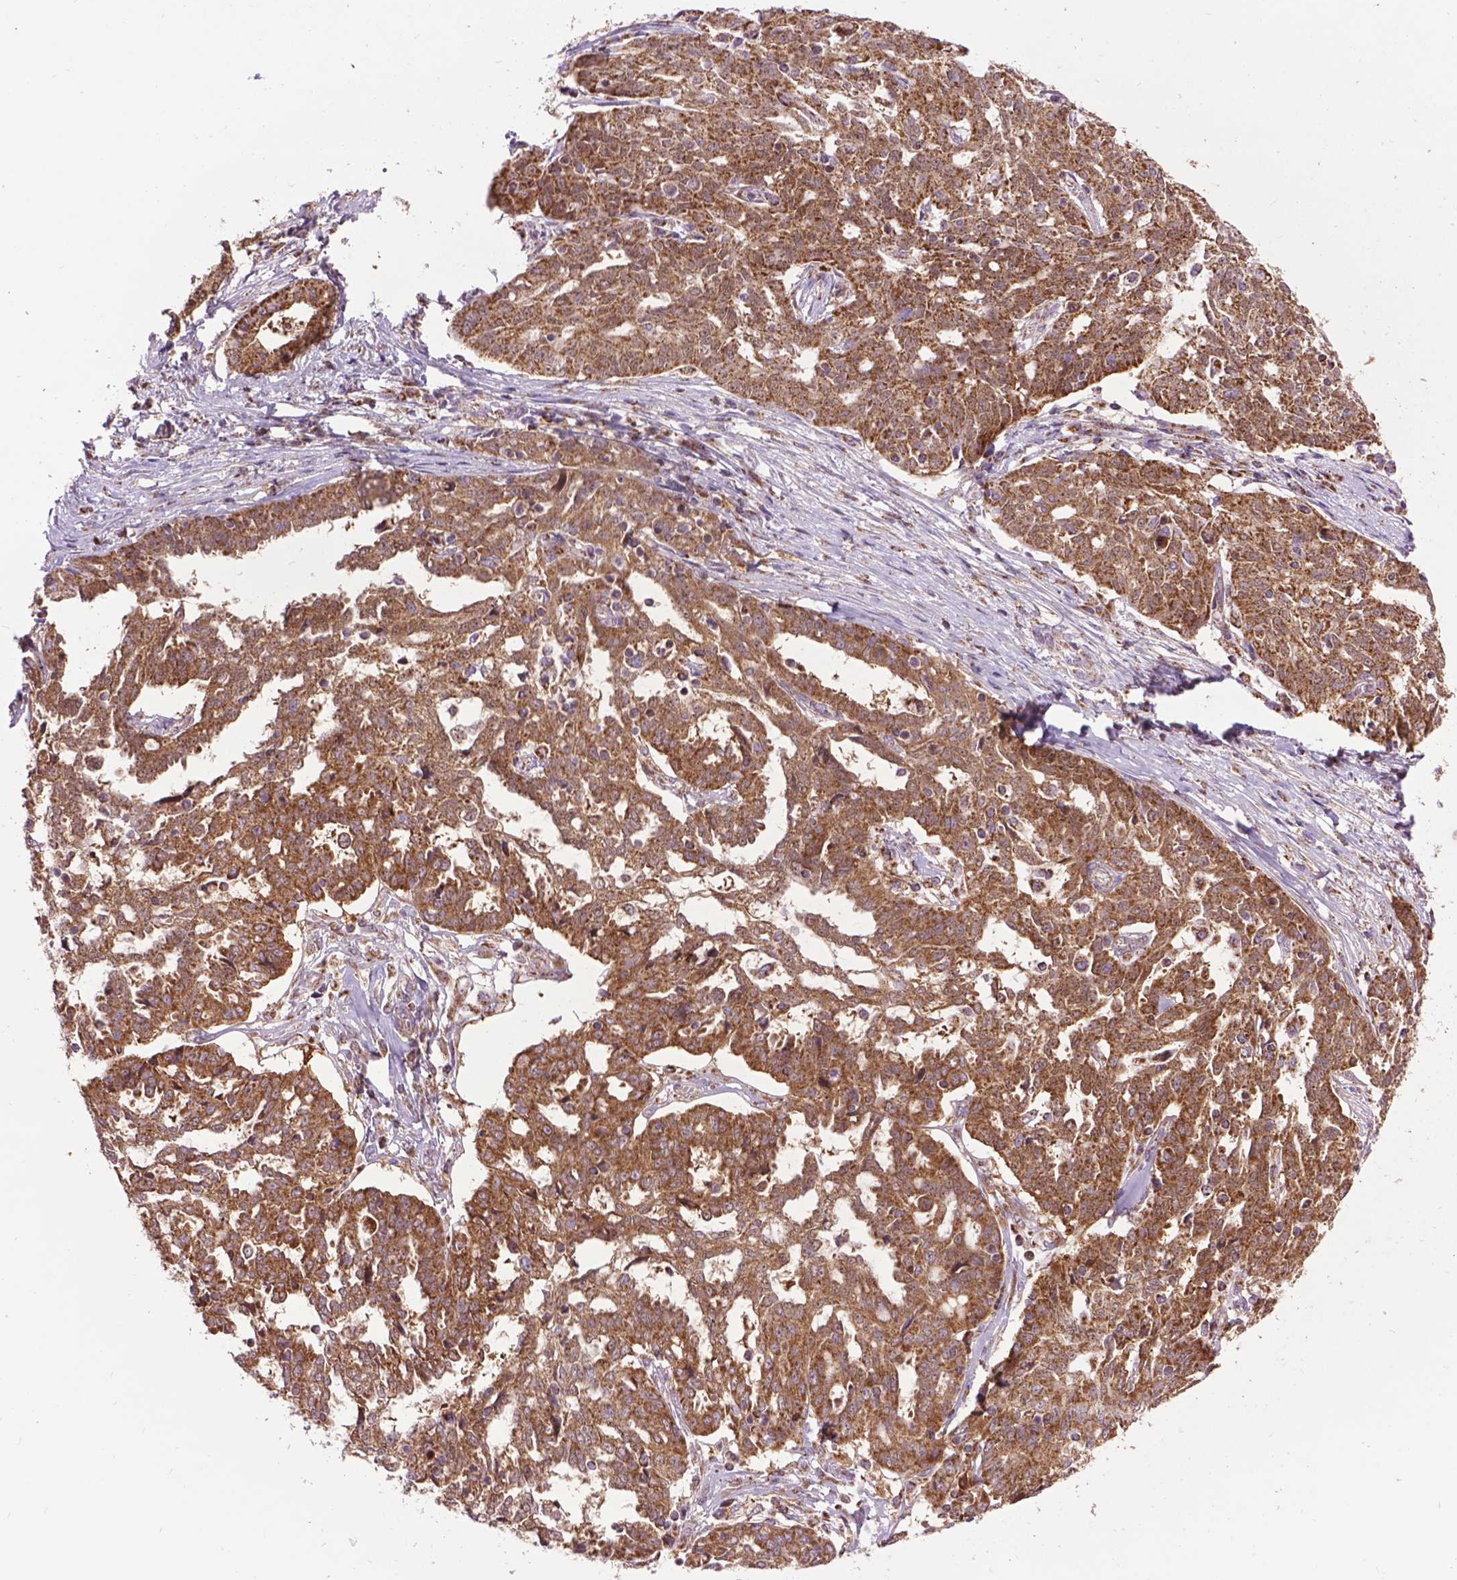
{"staining": {"intensity": "moderate", "quantity": ">75%", "location": "cytoplasmic/membranous"}, "tissue": "ovarian cancer", "cell_type": "Tumor cells", "image_type": "cancer", "snomed": [{"axis": "morphology", "description": "Cystadenocarcinoma, serous, NOS"}, {"axis": "topography", "description": "Ovary"}], "caption": "Moderate cytoplasmic/membranous positivity for a protein is seen in about >75% of tumor cells of ovarian cancer using immunohistochemistry (IHC).", "gene": "PYCR3", "patient": {"sex": "female", "age": 67}}